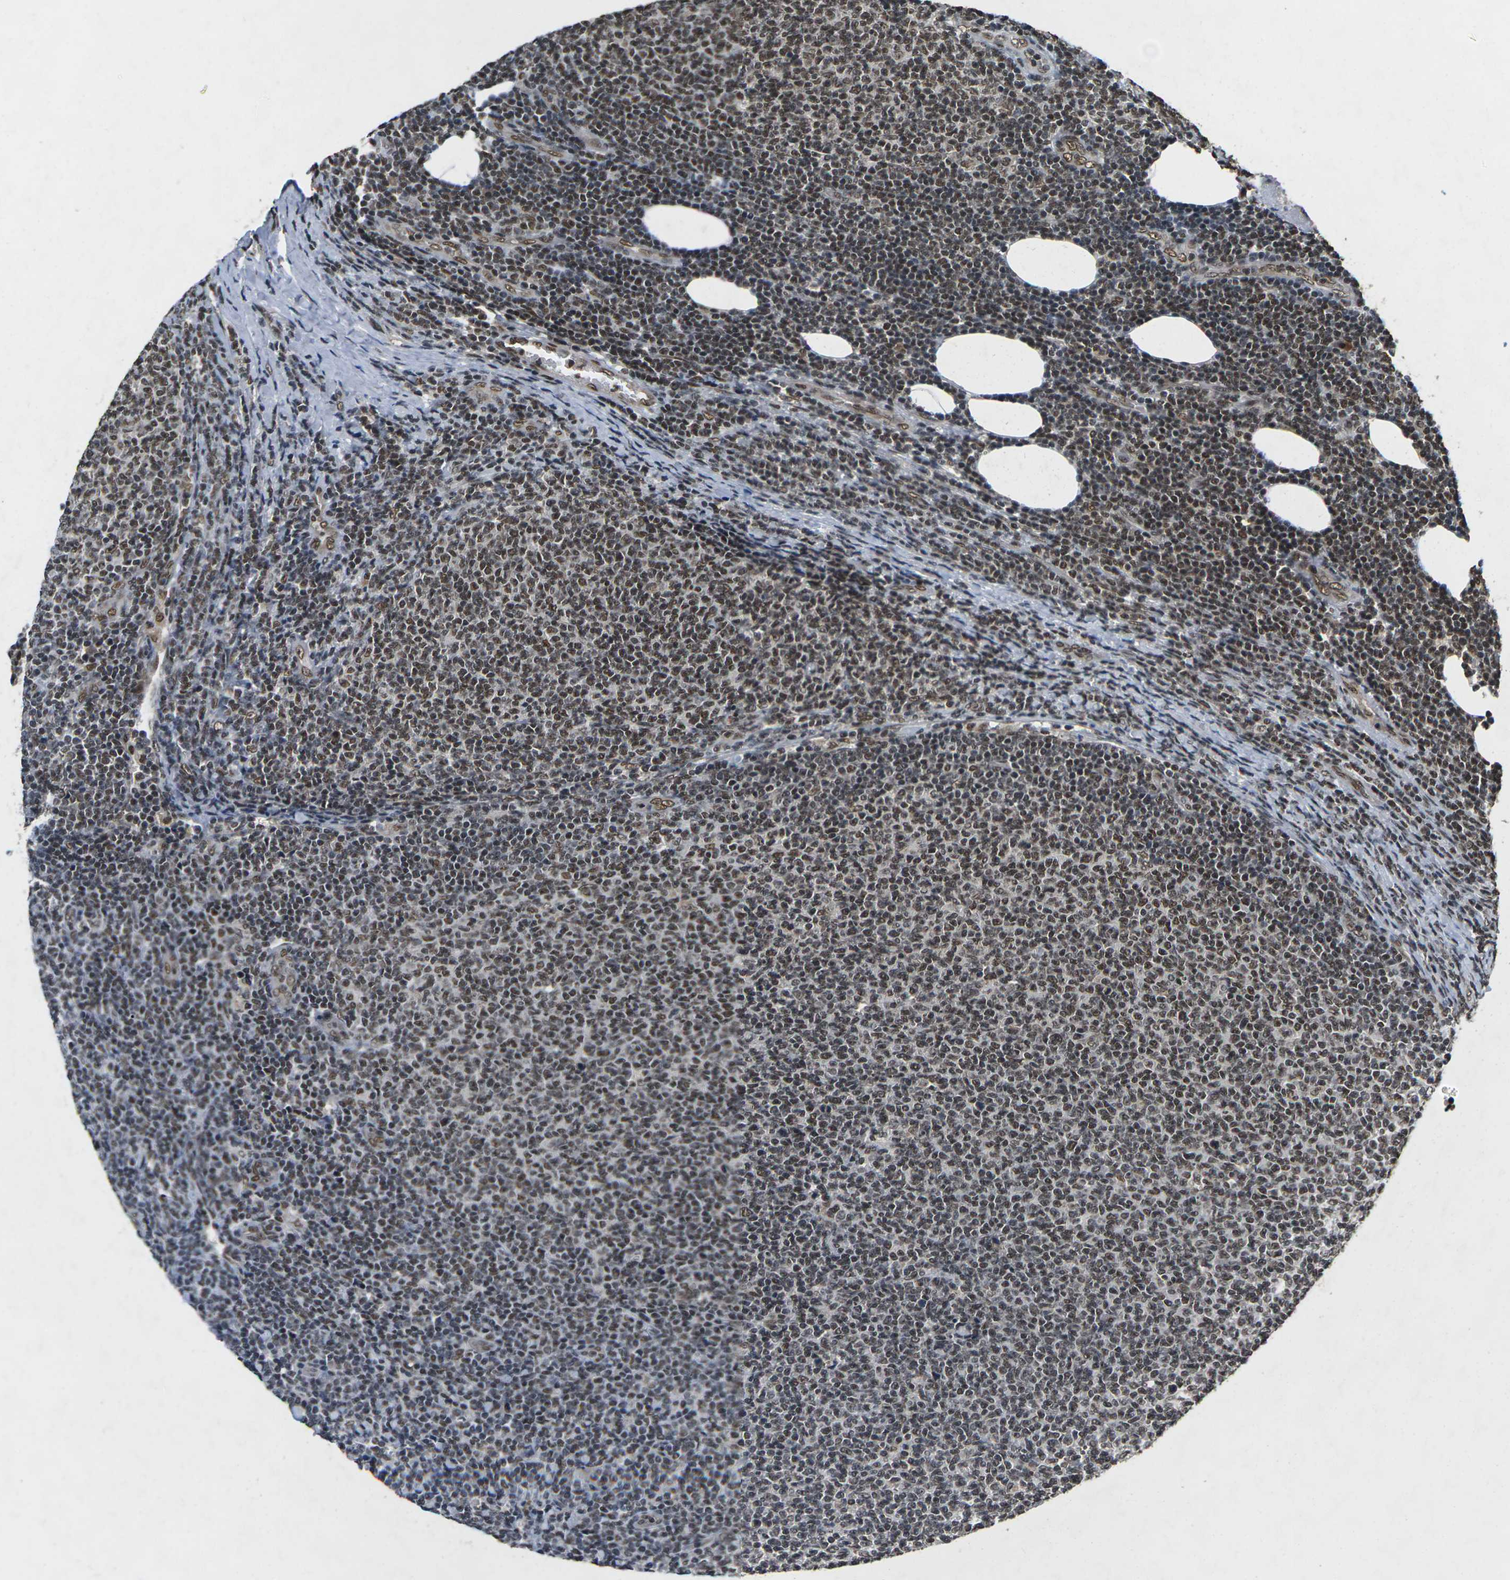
{"staining": {"intensity": "moderate", "quantity": ">75%", "location": "nuclear"}, "tissue": "lymphoma", "cell_type": "Tumor cells", "image_type": "cancer", "snomed": [{"axis": "morphology", "description": "Malignant lymphoma, non-Hodgkin's type, Low grade"}, {"axis": "topography", "description": "Lymph node"}], "caption": "Immunohistochemical staining of lymphoma displays medium levels of moderate nuclear protein expression in approximately >75% of tumor cells.", "gene": "NELFA", "patient": {"sex": "male", "age": 66}}